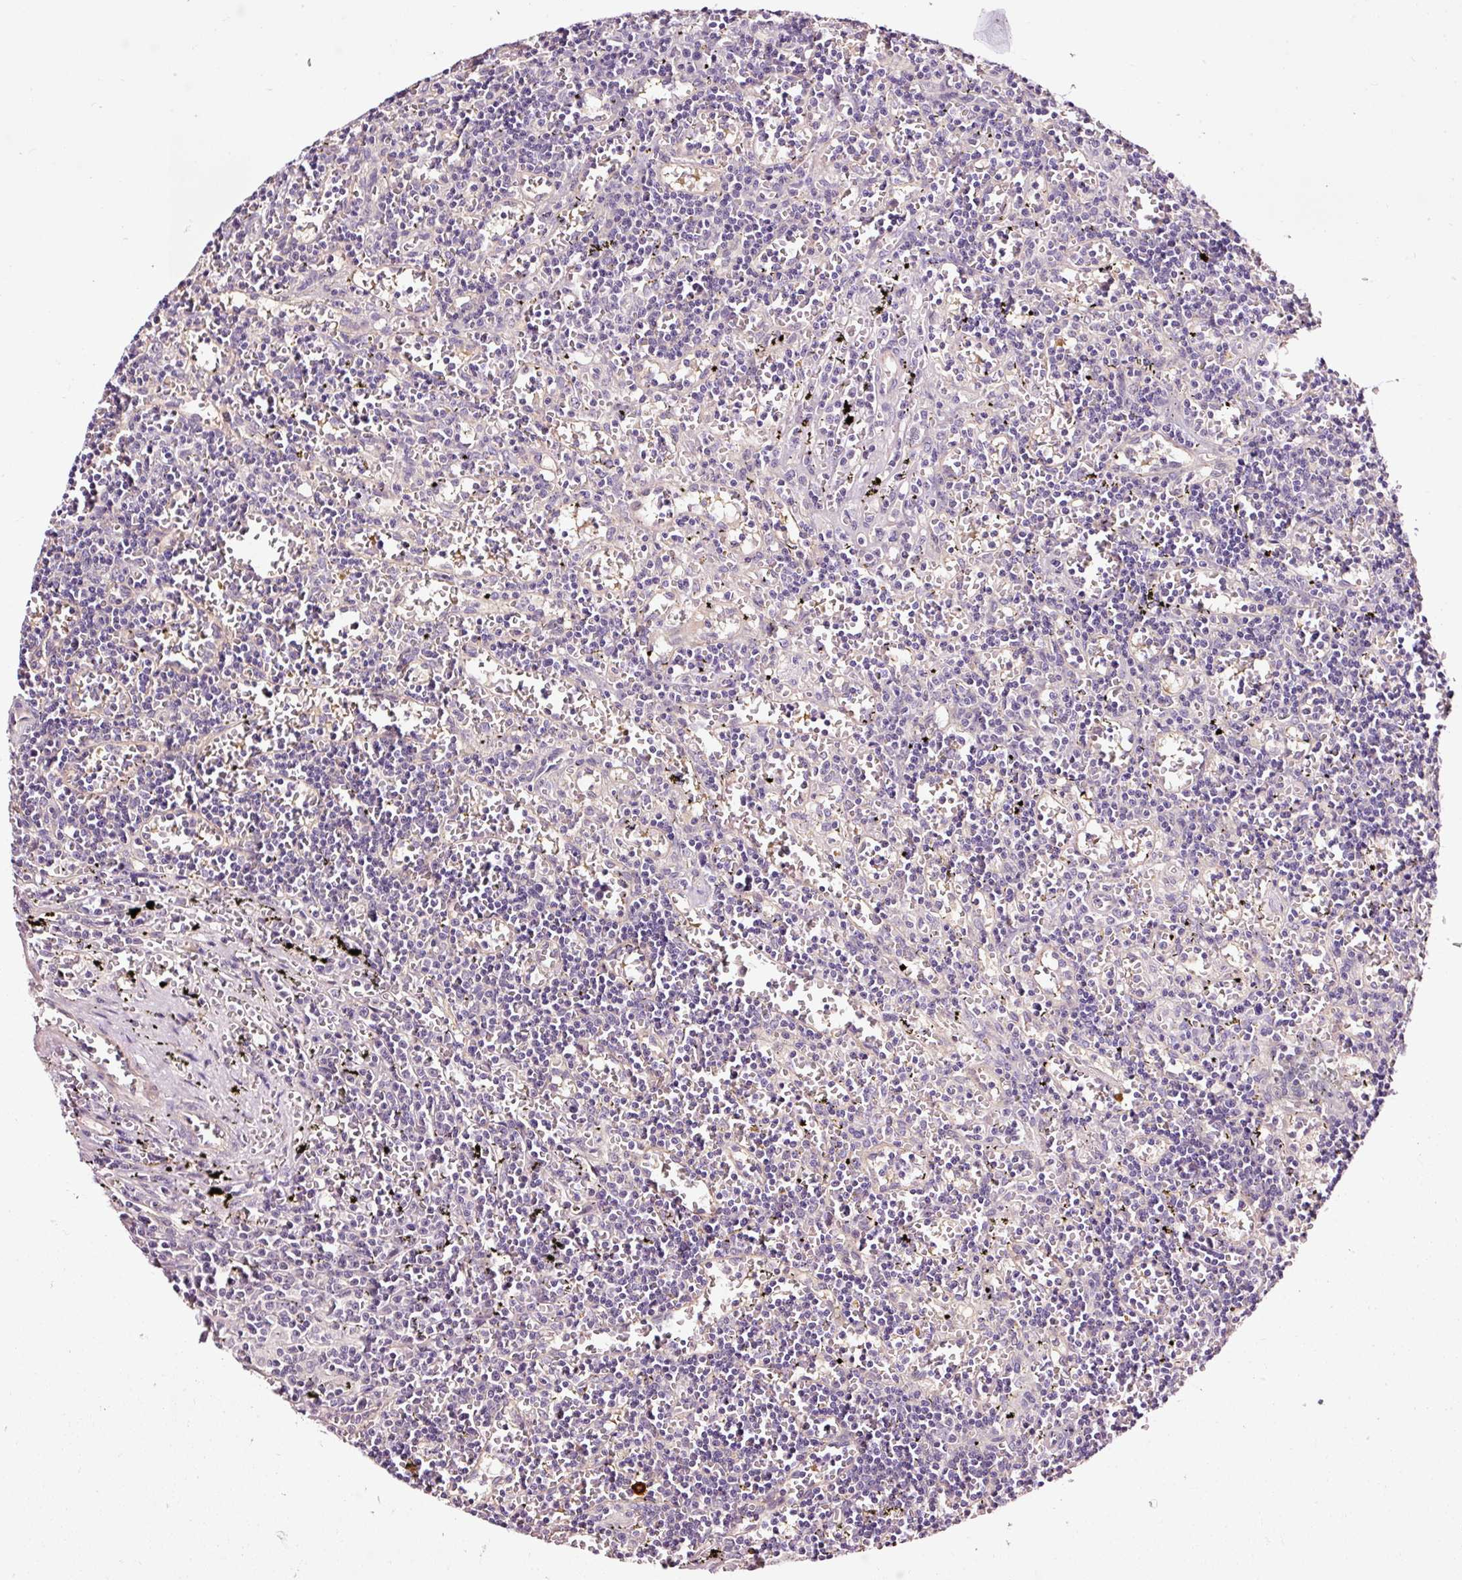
{"staining": {"intensity": "negative", "quantity": "none", "location": "none"}, "tissue": "lymphoma", "cell_type": "Tumor cells", "image_type": "cancer", "snomed": [{"axis": "morphology", "description": "Malignant lymphoma, non-Hodgkin's type, Low grade"}, {"axis": "topography", "description": "Spleen"}], "caption": "The photomicrograph displays no significant positivity in tumor cells of lymphoma.", "gene": "UTP14A", "patient": {"sex": "male", "age": 60}}